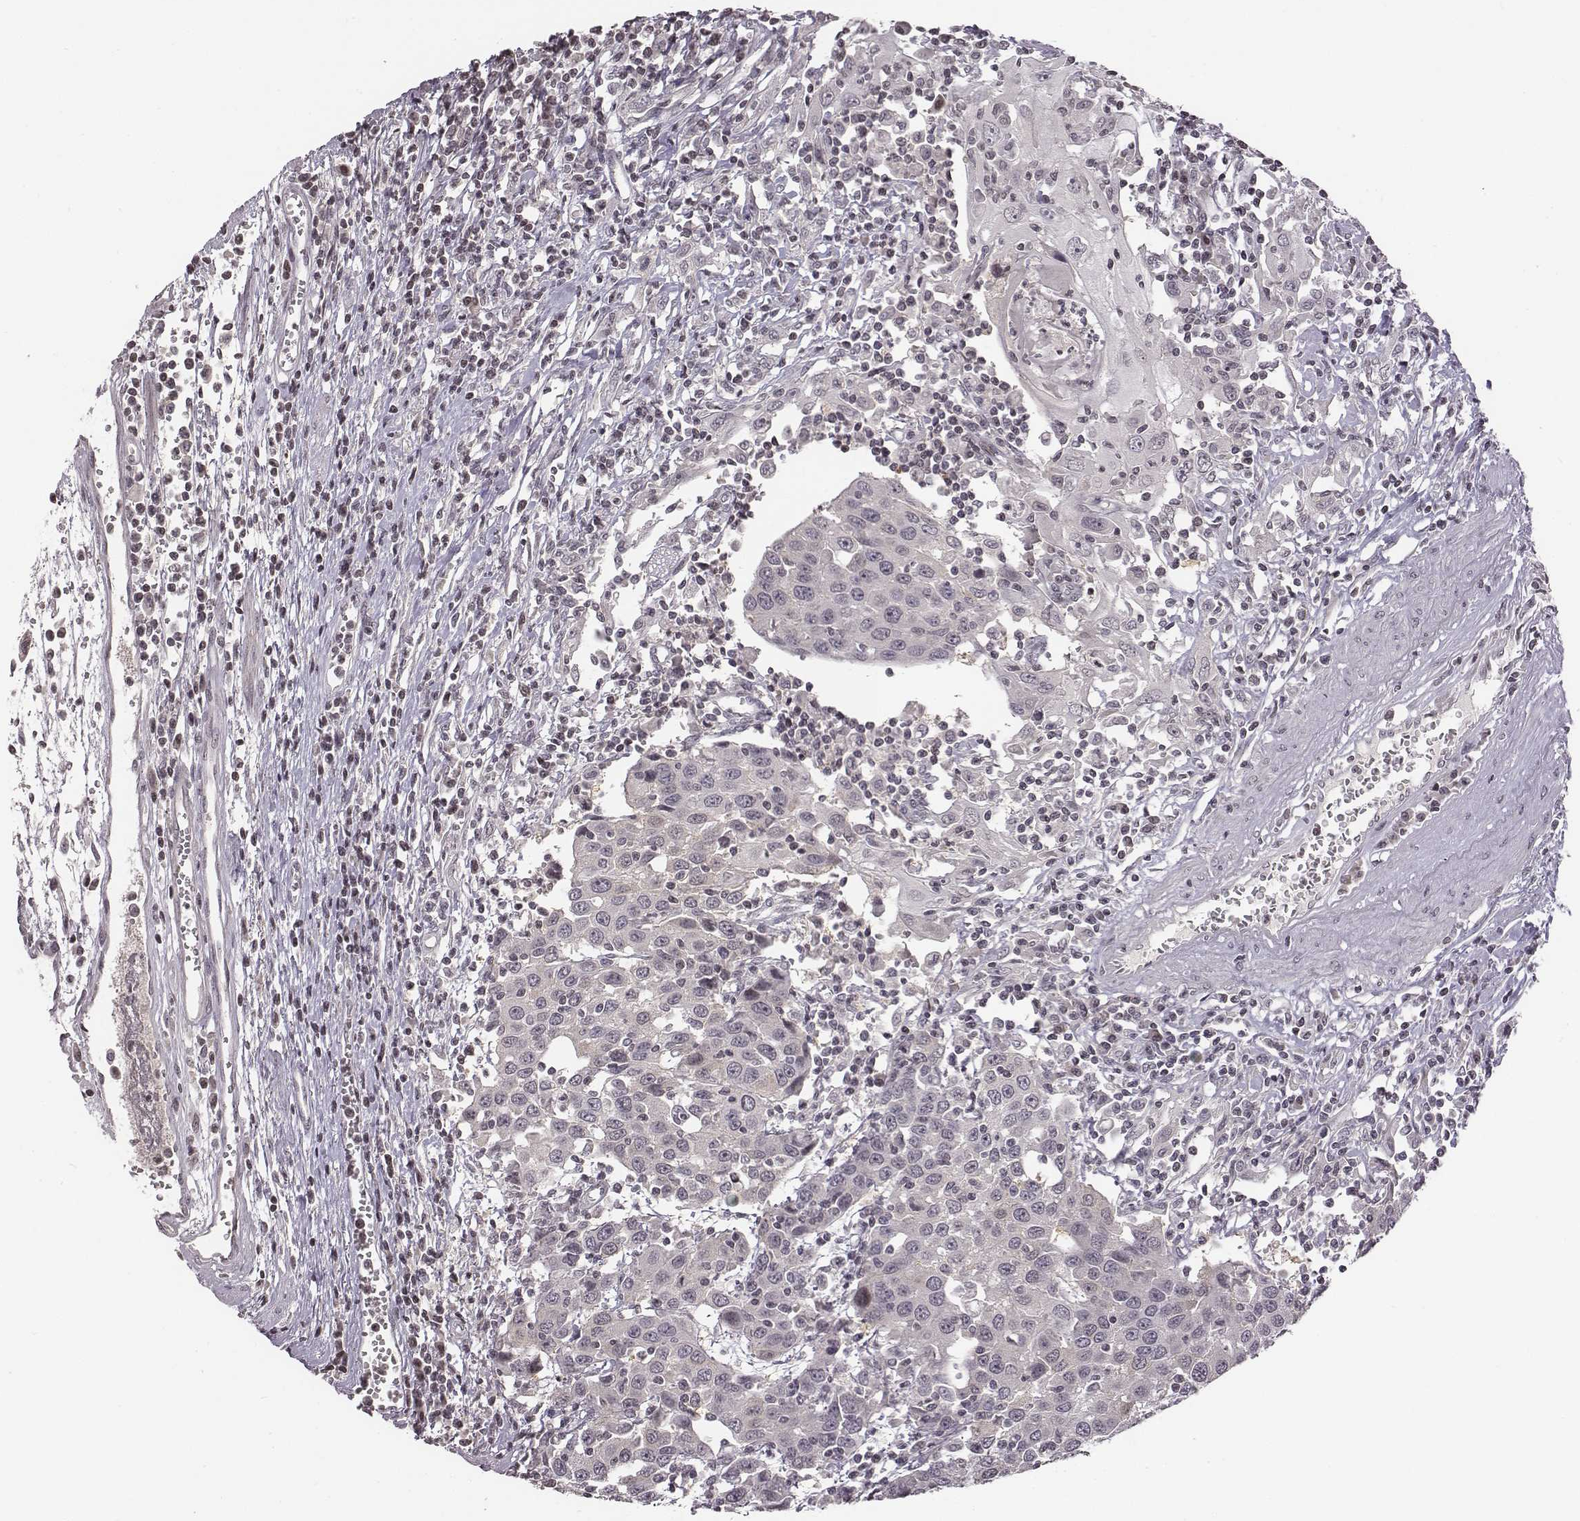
{"staining": {"intensity": "negative", "quantity": "none", "location": "none"}, "tissue": "urothelial cancer", "cell_type": "Tumor cells", "image_type": "cancer", "snomed": [{"axis": "morphology", "description": "Urothelial carcinoma, High grade"}, {"axis": "topography", "description": "Urinary bladder"}], "caption": "A high-resolution micrograph shows immunohistochemistry (IHC) staining of urothelial cancer, which exhibits no significant positivity in tumor cells.", "gene": "GRM4", "patient": {"sex": "female", "age": 85}}